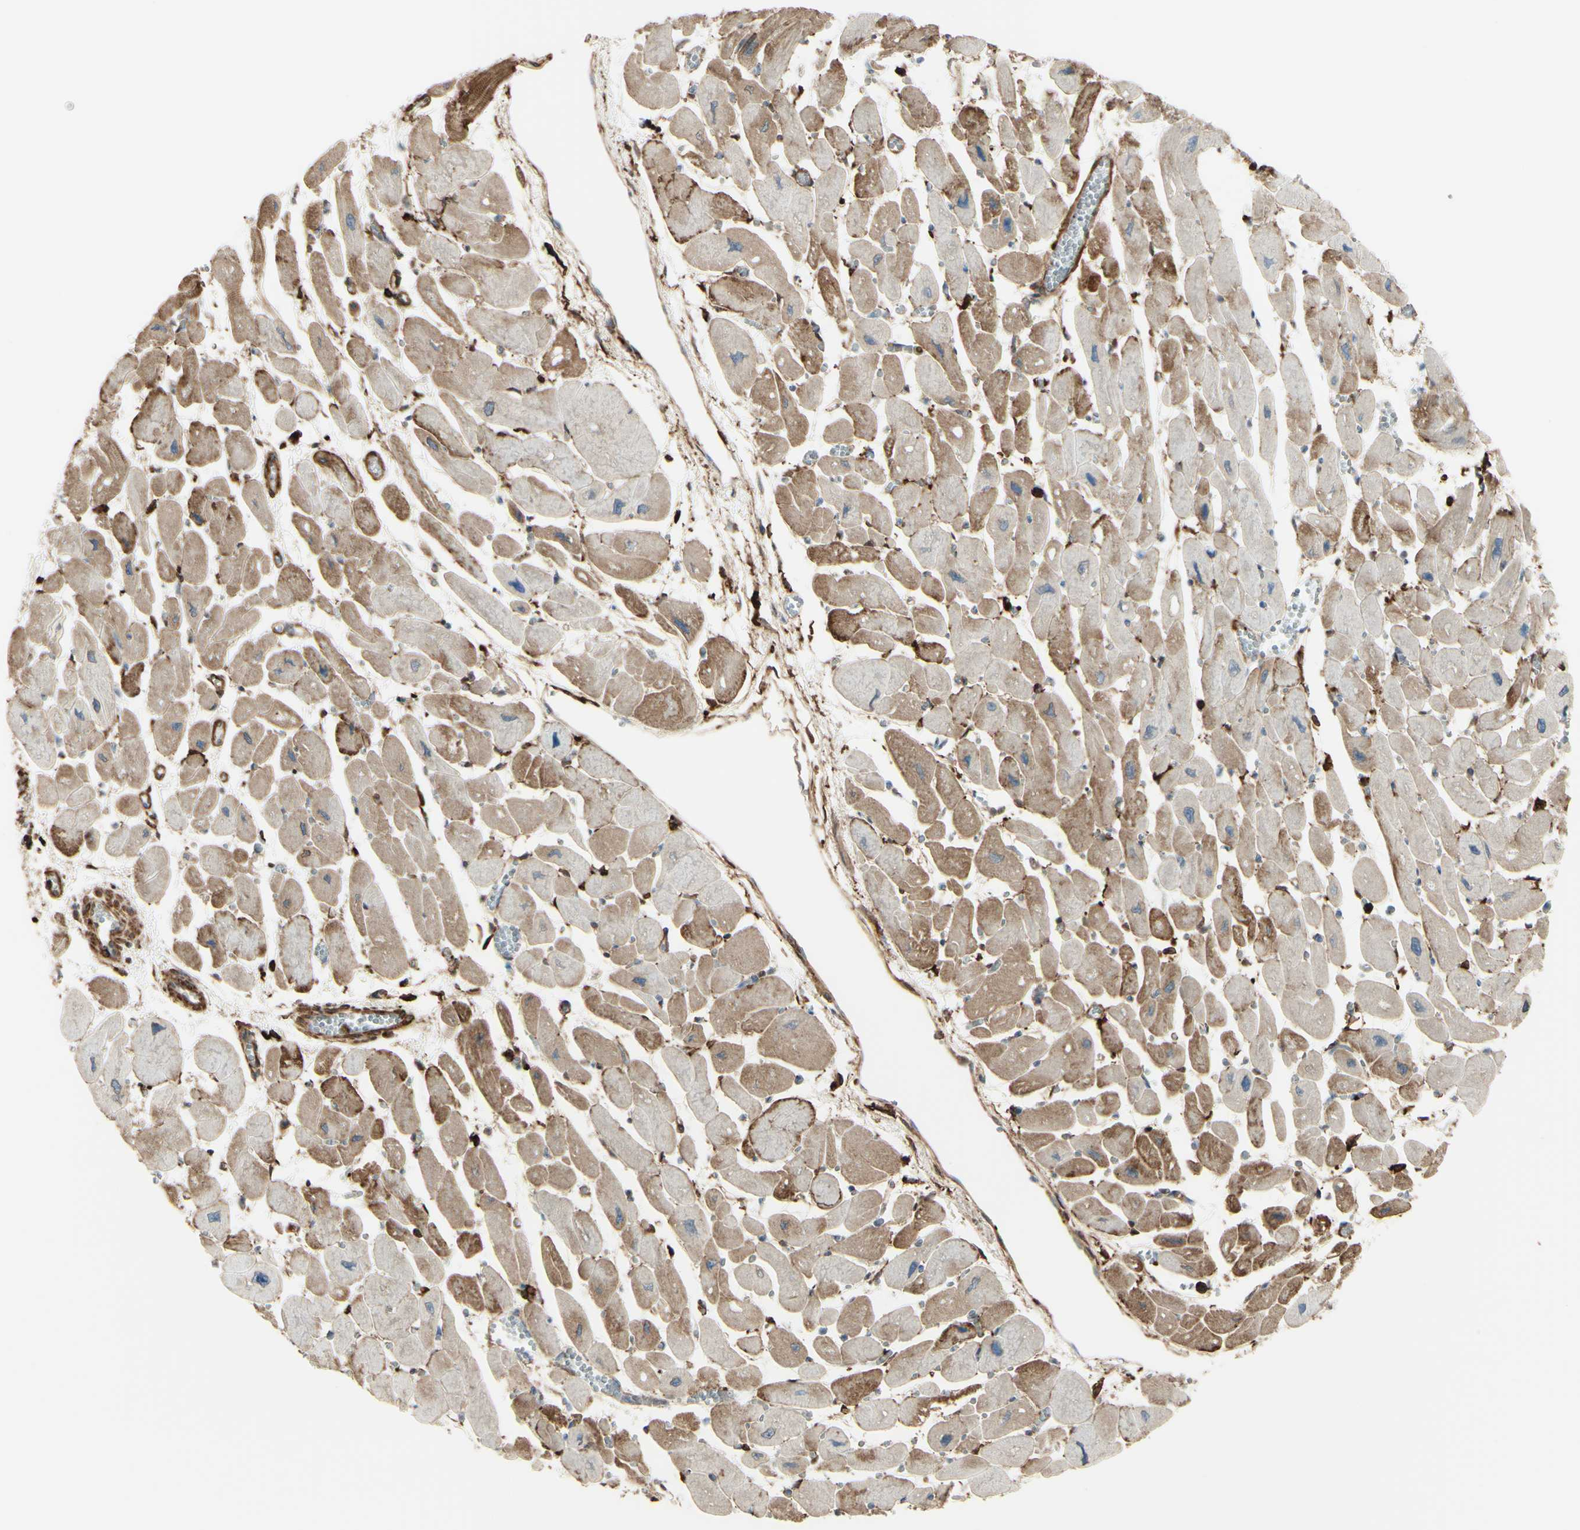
{"staining": {"intensity": "moderate", "quantity": "25%-75%", "location": "cytoplasmic/membranous"}, "tissue": "heart muscle", "cell_type": "Cardiomyocytes", "image_type": "normal", "snomed": [{"axis": "morphology", "description": "Normal tissue, NOS"}, {"axis": "topography", "description": "Heart"}], "caption": "This photomicrograph exhibits normal heart muscle stained with IHC to label a protein in brown. The cytoplasmic/membranous of cardiomyocytes show moderate positivity for the protein. Nuclei are counter-stained blue.", "gene": "GSN", "patient": {"sex": "female", "age": 54}}